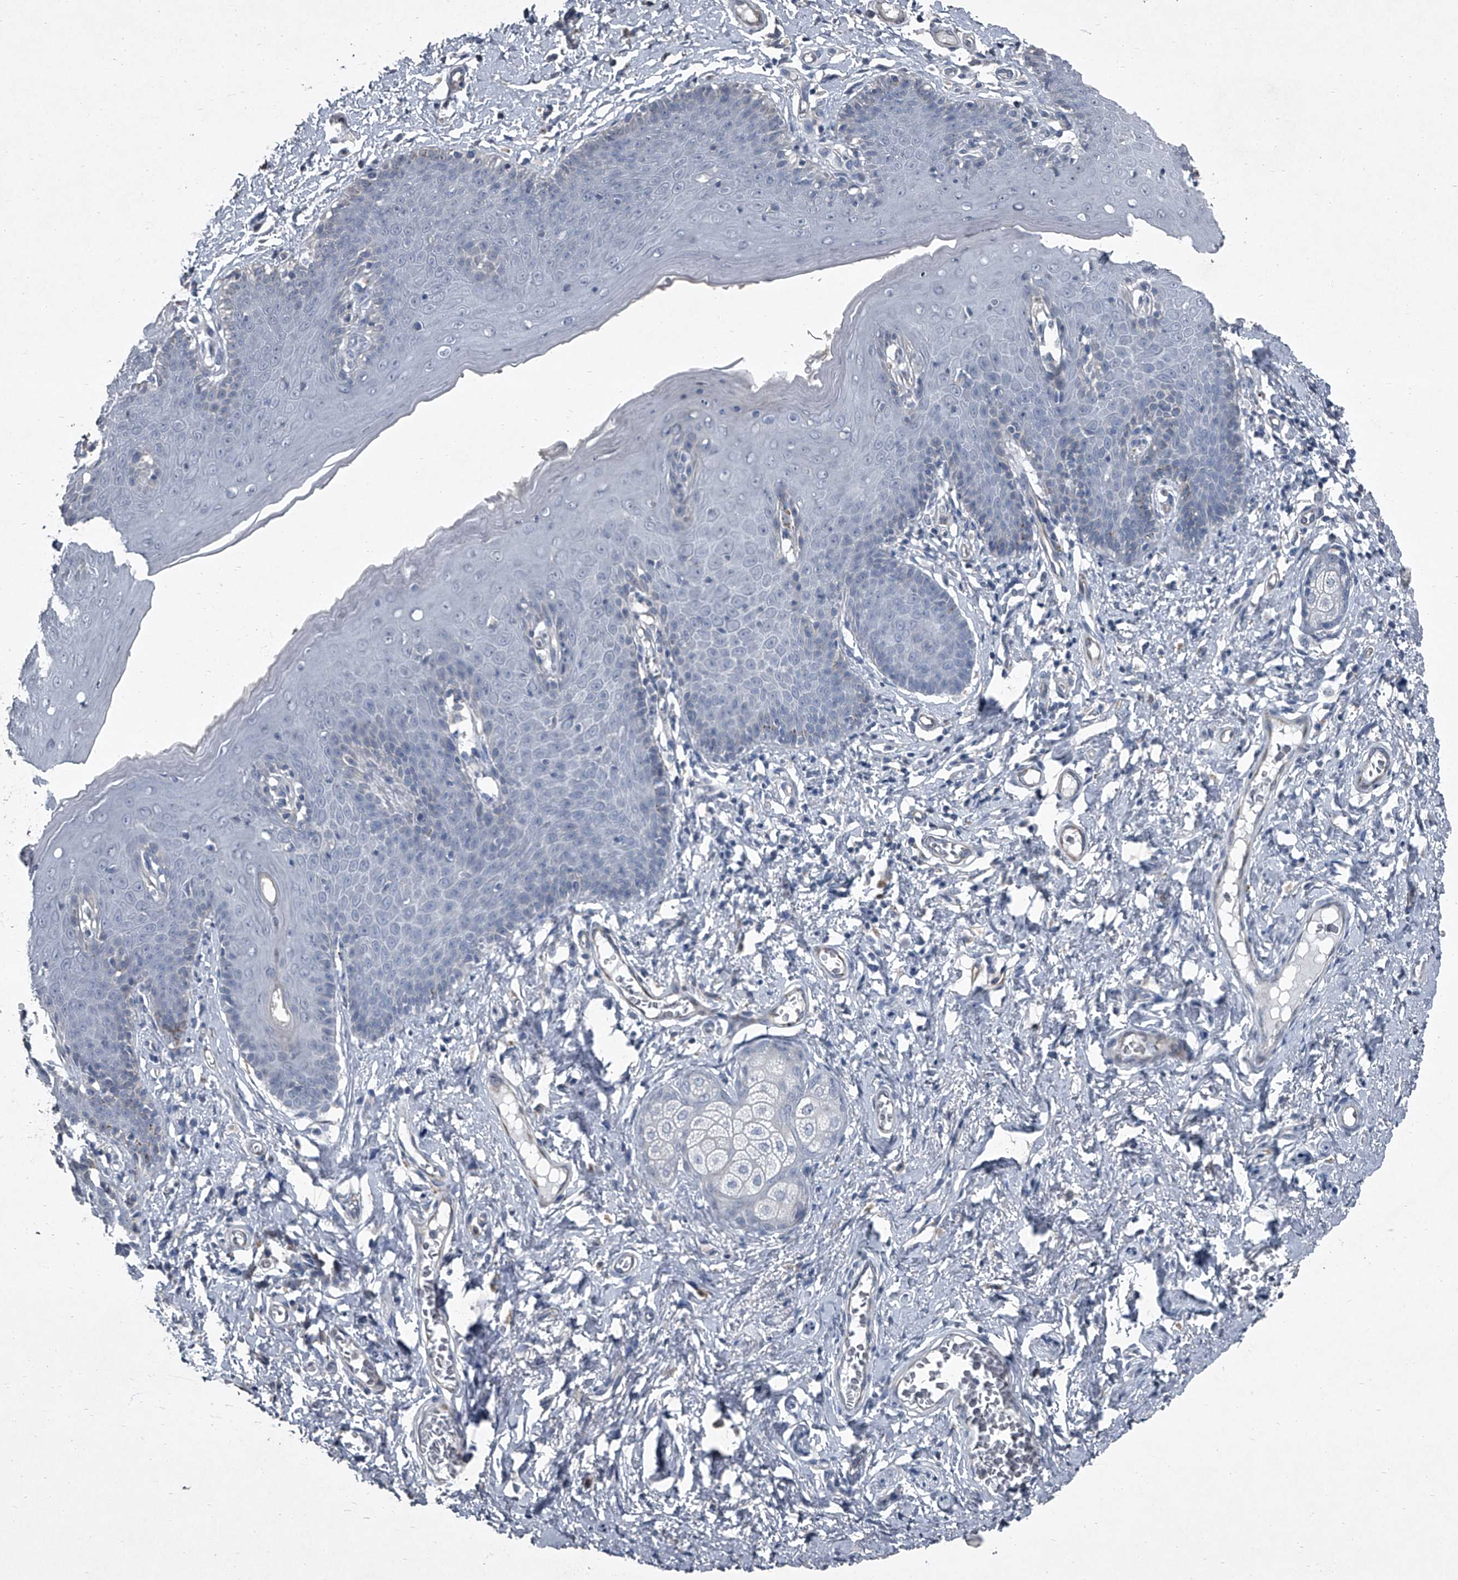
{"staining": {"intensity": "weak", "quantity": "<25%", "location": "cytoplasmic/membranous"}, "tissue": "skin", "cell_type": "Epidermal cells", "image_type": "normal", "snomed": [{"axis": "morphology", "description": "Normal tissue, NOS"}, {"axis": "topography", "description": "Vulva"}], "caption": "The photomicrograph demonstrates no staining of epidermal cells in unremarkable skin. Brightfield microscopy of IHC stained with DAB (brown) and hematoxylin (blue), captured at high magnification.", "gene": "HEPHL1", "patient": {"sex": "female", "age": 66}}